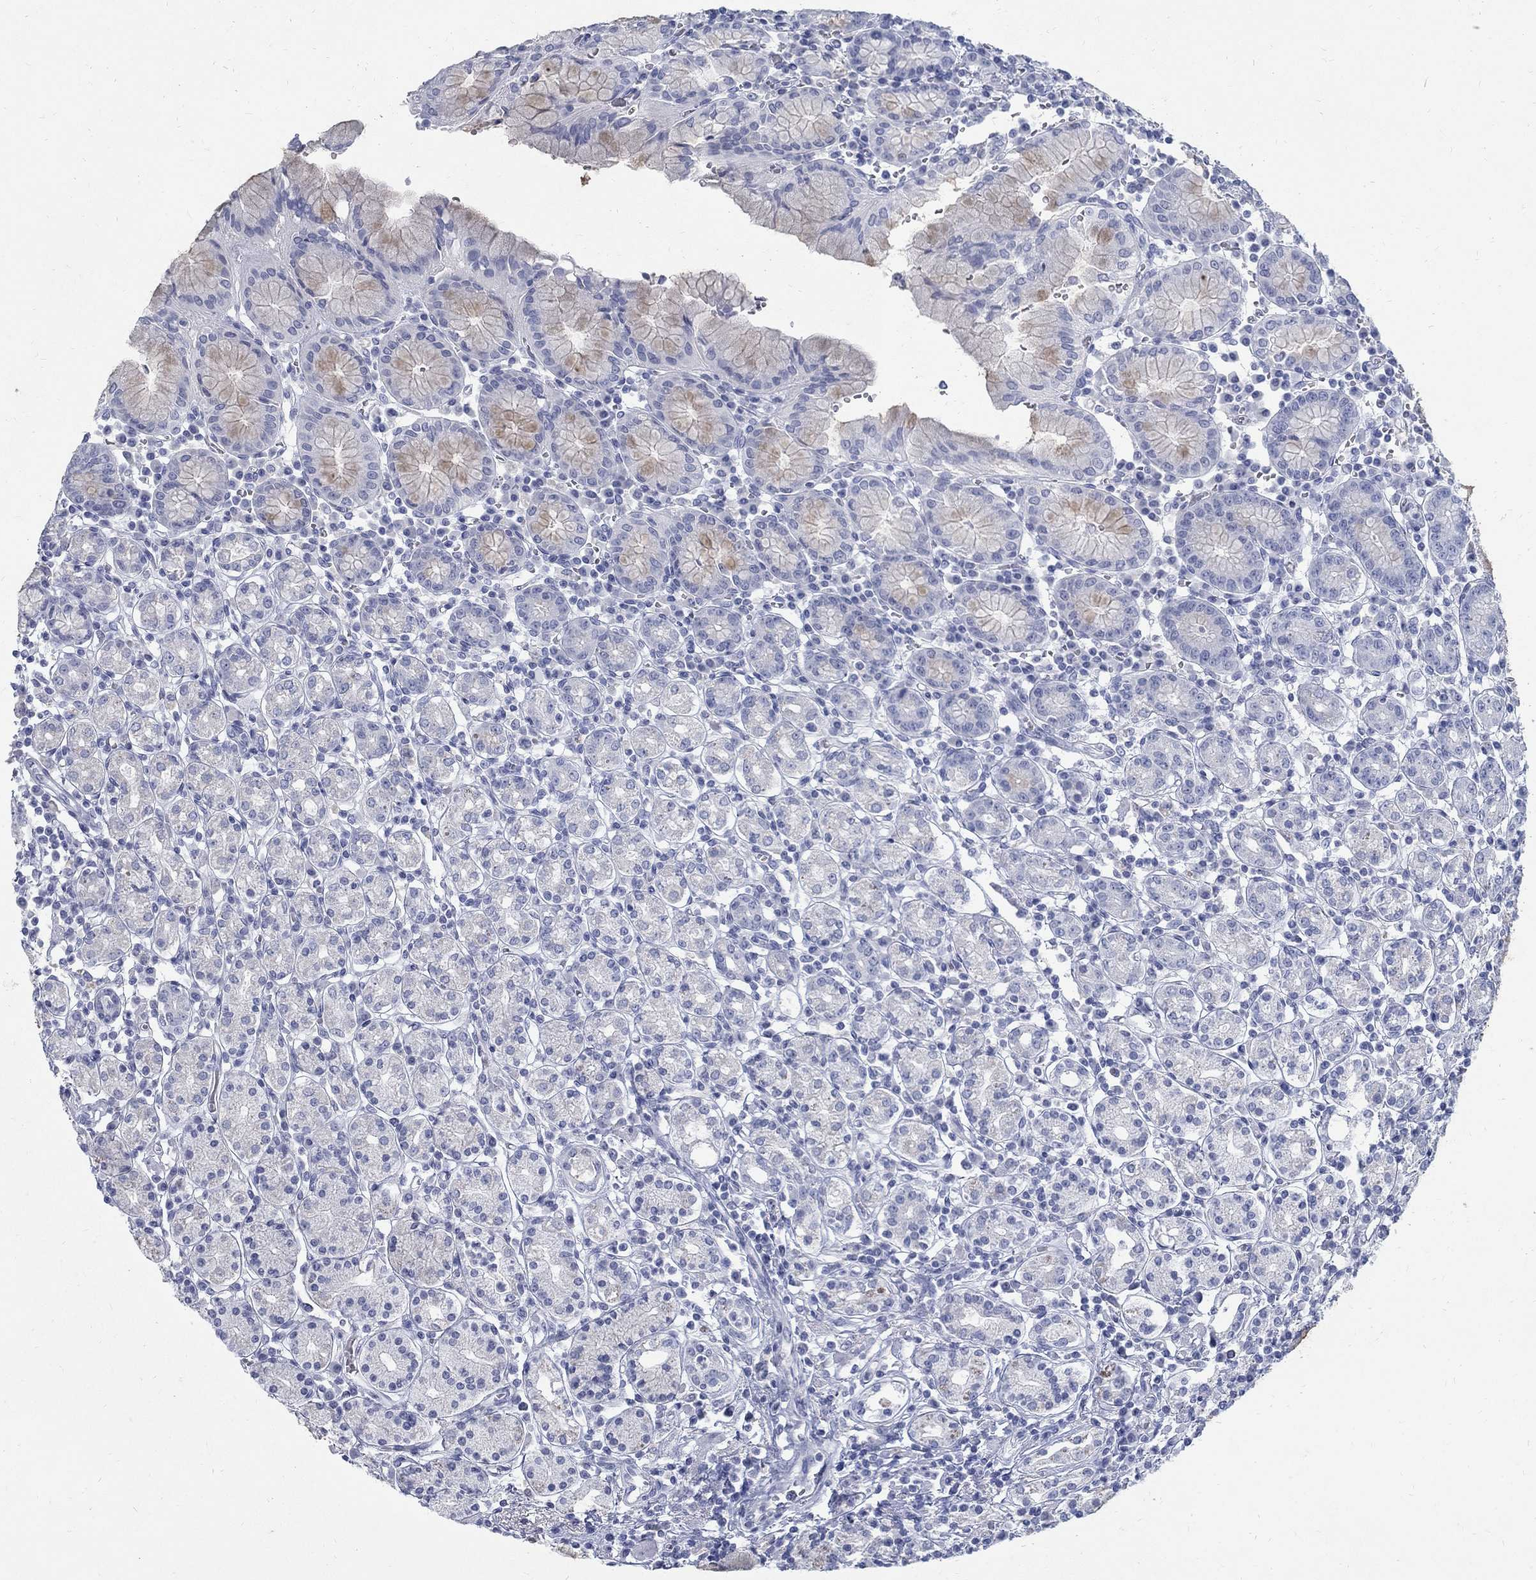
{"staining": {"intensity": "moderate", "quantity": "<25%", "location": "cytoplasmic/membranous"}, "tissue": "stomach", "cell_type": "Glandular cells", "image_type": "normal", "snomed": [{"axis": "morphology", "description": "Normal tissue, NOS"}, {"axis": "topography", "description": "Stomach, upper"}, {"axis": "topography", "description": "Stomach"}], "caption": "Moderate cytoplasmic/membranous protein staining is present in about <25% of glandular cells in stomach. (IHC, brightfield microscopy, high magnification).", "gene": "RFTN2", "patient": {"sex": "male", "age": 62}}